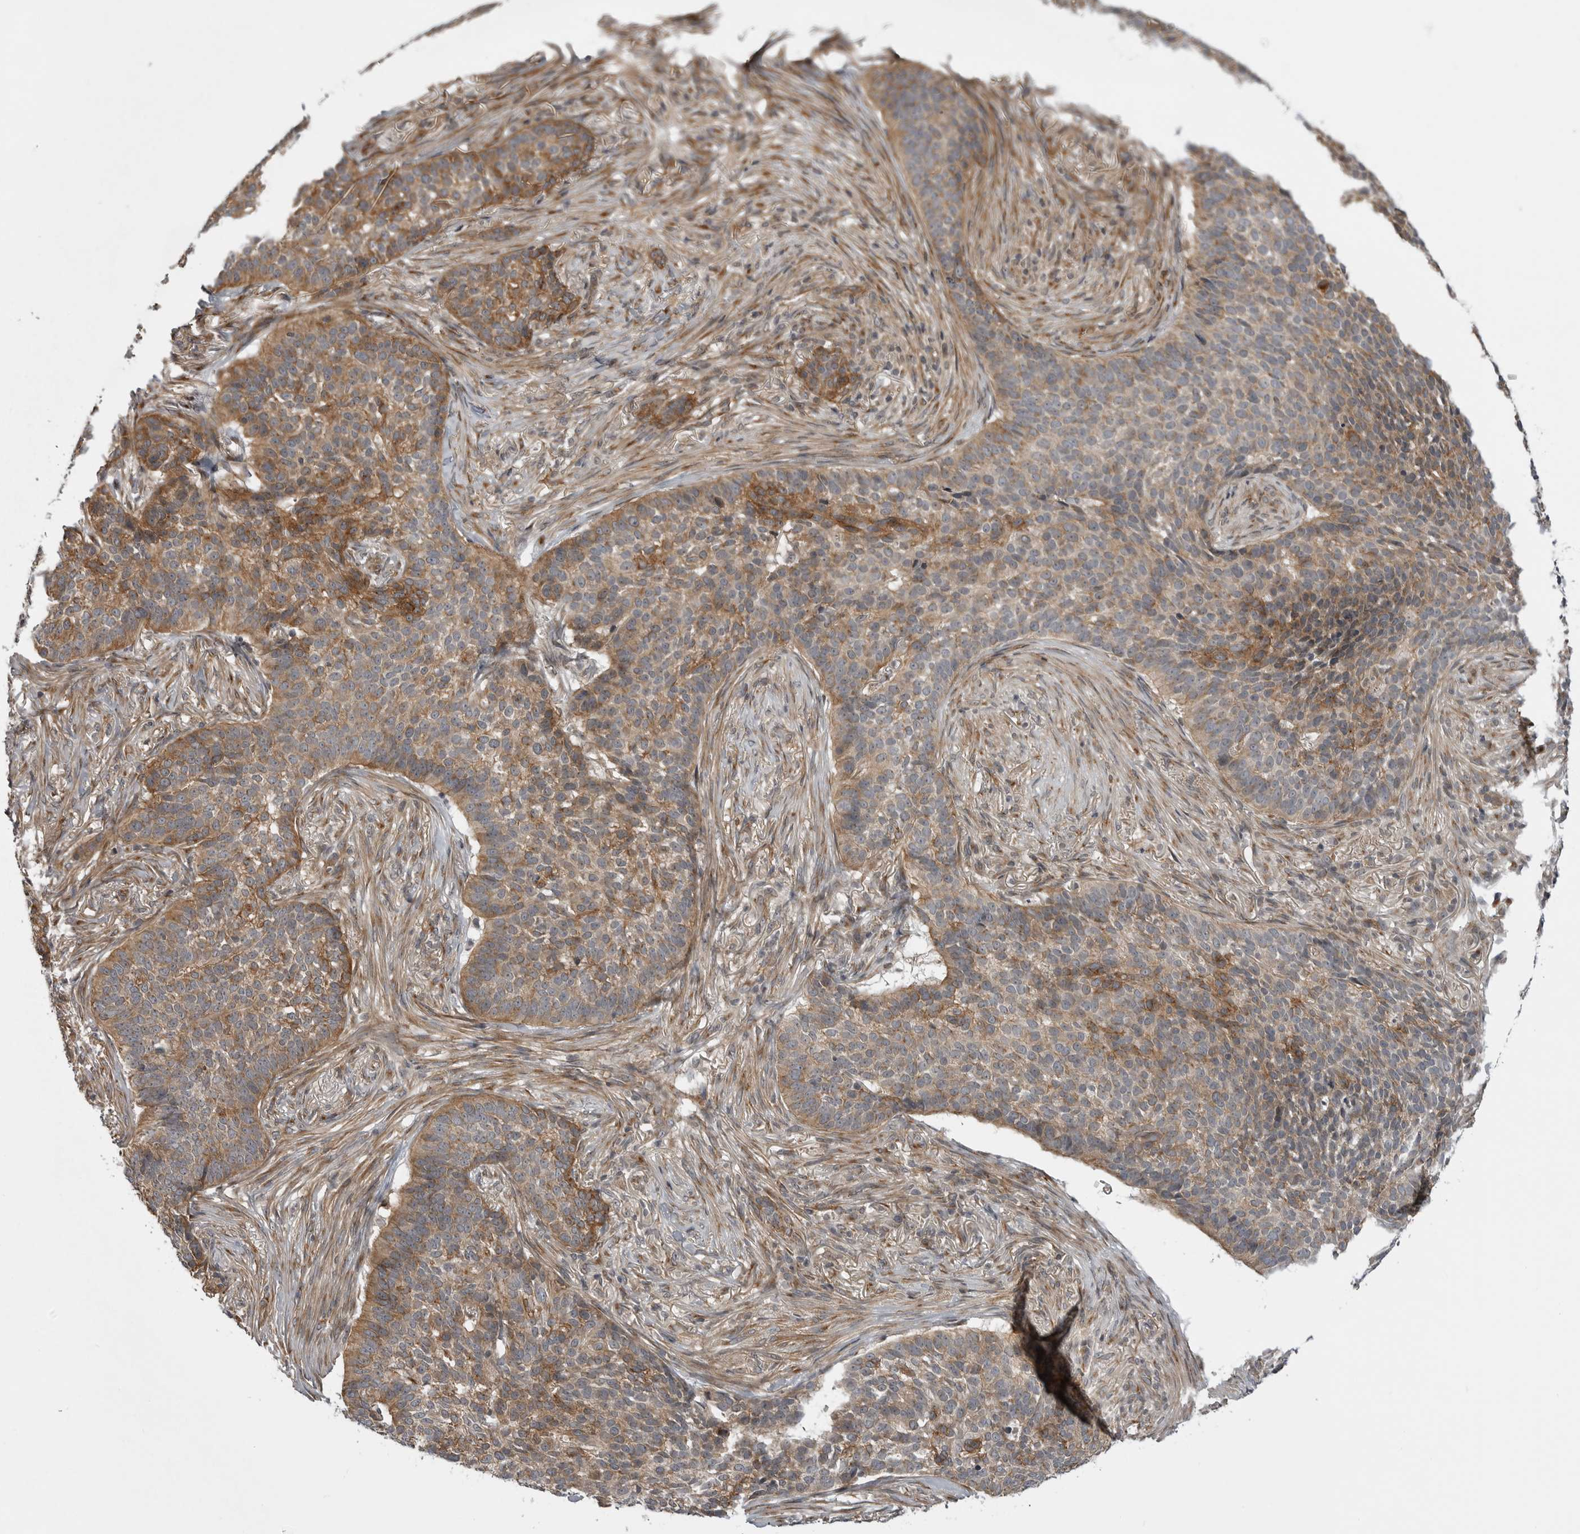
{"staining": {"intensity": "moderate", "quantity": ">75%", "location": "cytoplasmic/membranous"}, "tissue": "skin cancer", "cell_type": "Tumor cells", "image_type": "cancer", "snomed": [{"axis": "morphology", "description": "Basal cell carcinoma"}, {"axis": "topography", "description": "Skin"}], "caption": "Immunohistochemical staining of skin cancer (basal cell carcinoma) shows medium levels of moderate cytoplasmic/membranous protein positivity in approximately >75% of tumor cells.", "gene": "LRRC45", "patient": {"sex": "male", "age": 85}}